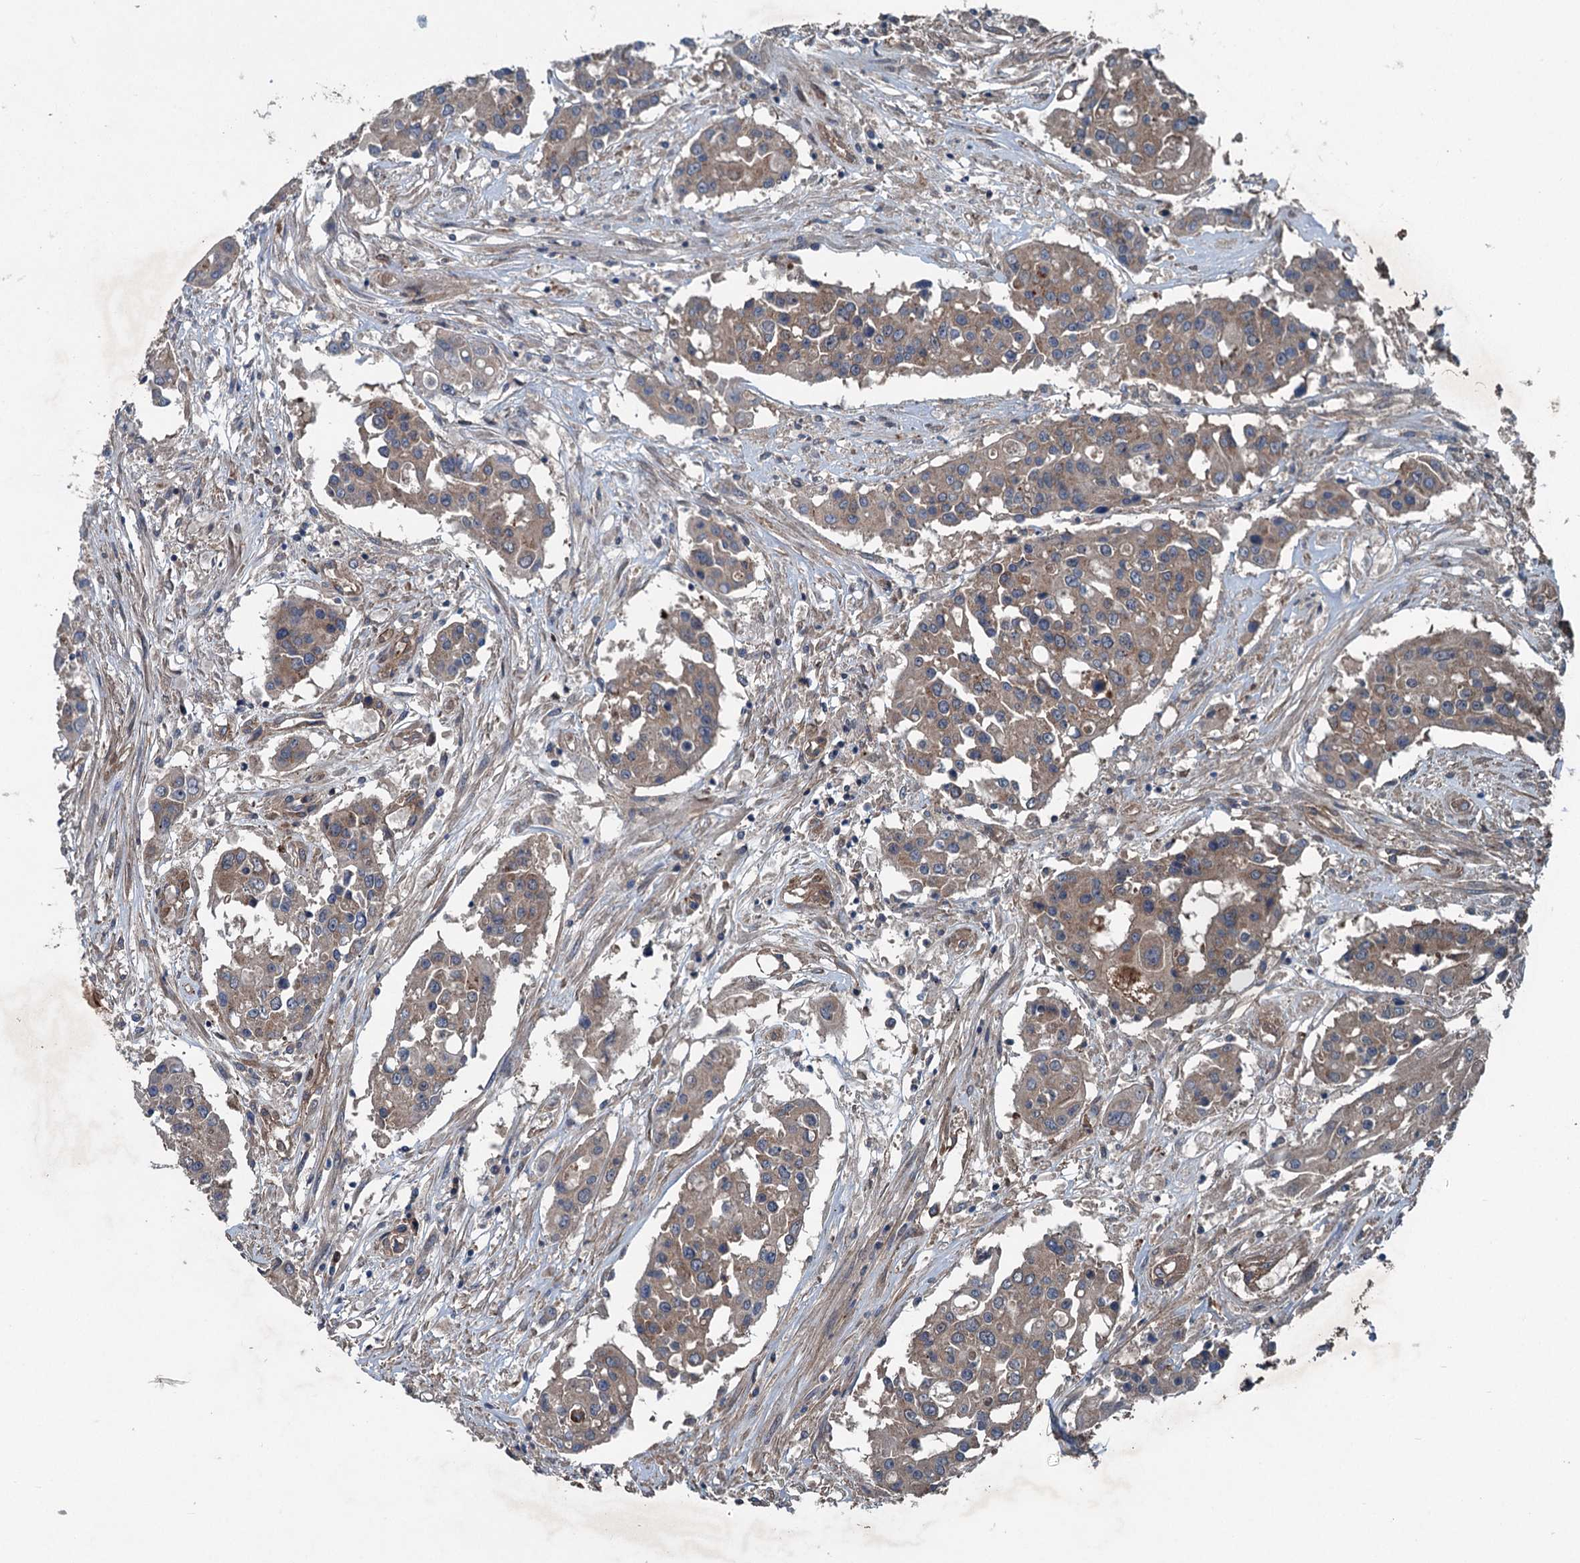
{"staining": {"intensity": "weak", "quantity": "25%-75%", "location": "cytoplasmic/membranous"}, "tissue": "colorectal cancer", "cell_type": "Tumor cells", "image_type": "cancer", "snomed": [{"axis": "morphology", "description": "Adenocarcinoma, NOS"}, {"axis": "topography", "description": "Colon"}], "caption": "Colorectal cancer (adenocarcinoma) stained with immunohistochemistry (IHC) reveals weak cytoplasmic/membranous staining in about 25%-75% of tumor cells.", "gene": "RNF214", "patient": {"sex": "male", "age": 77}}